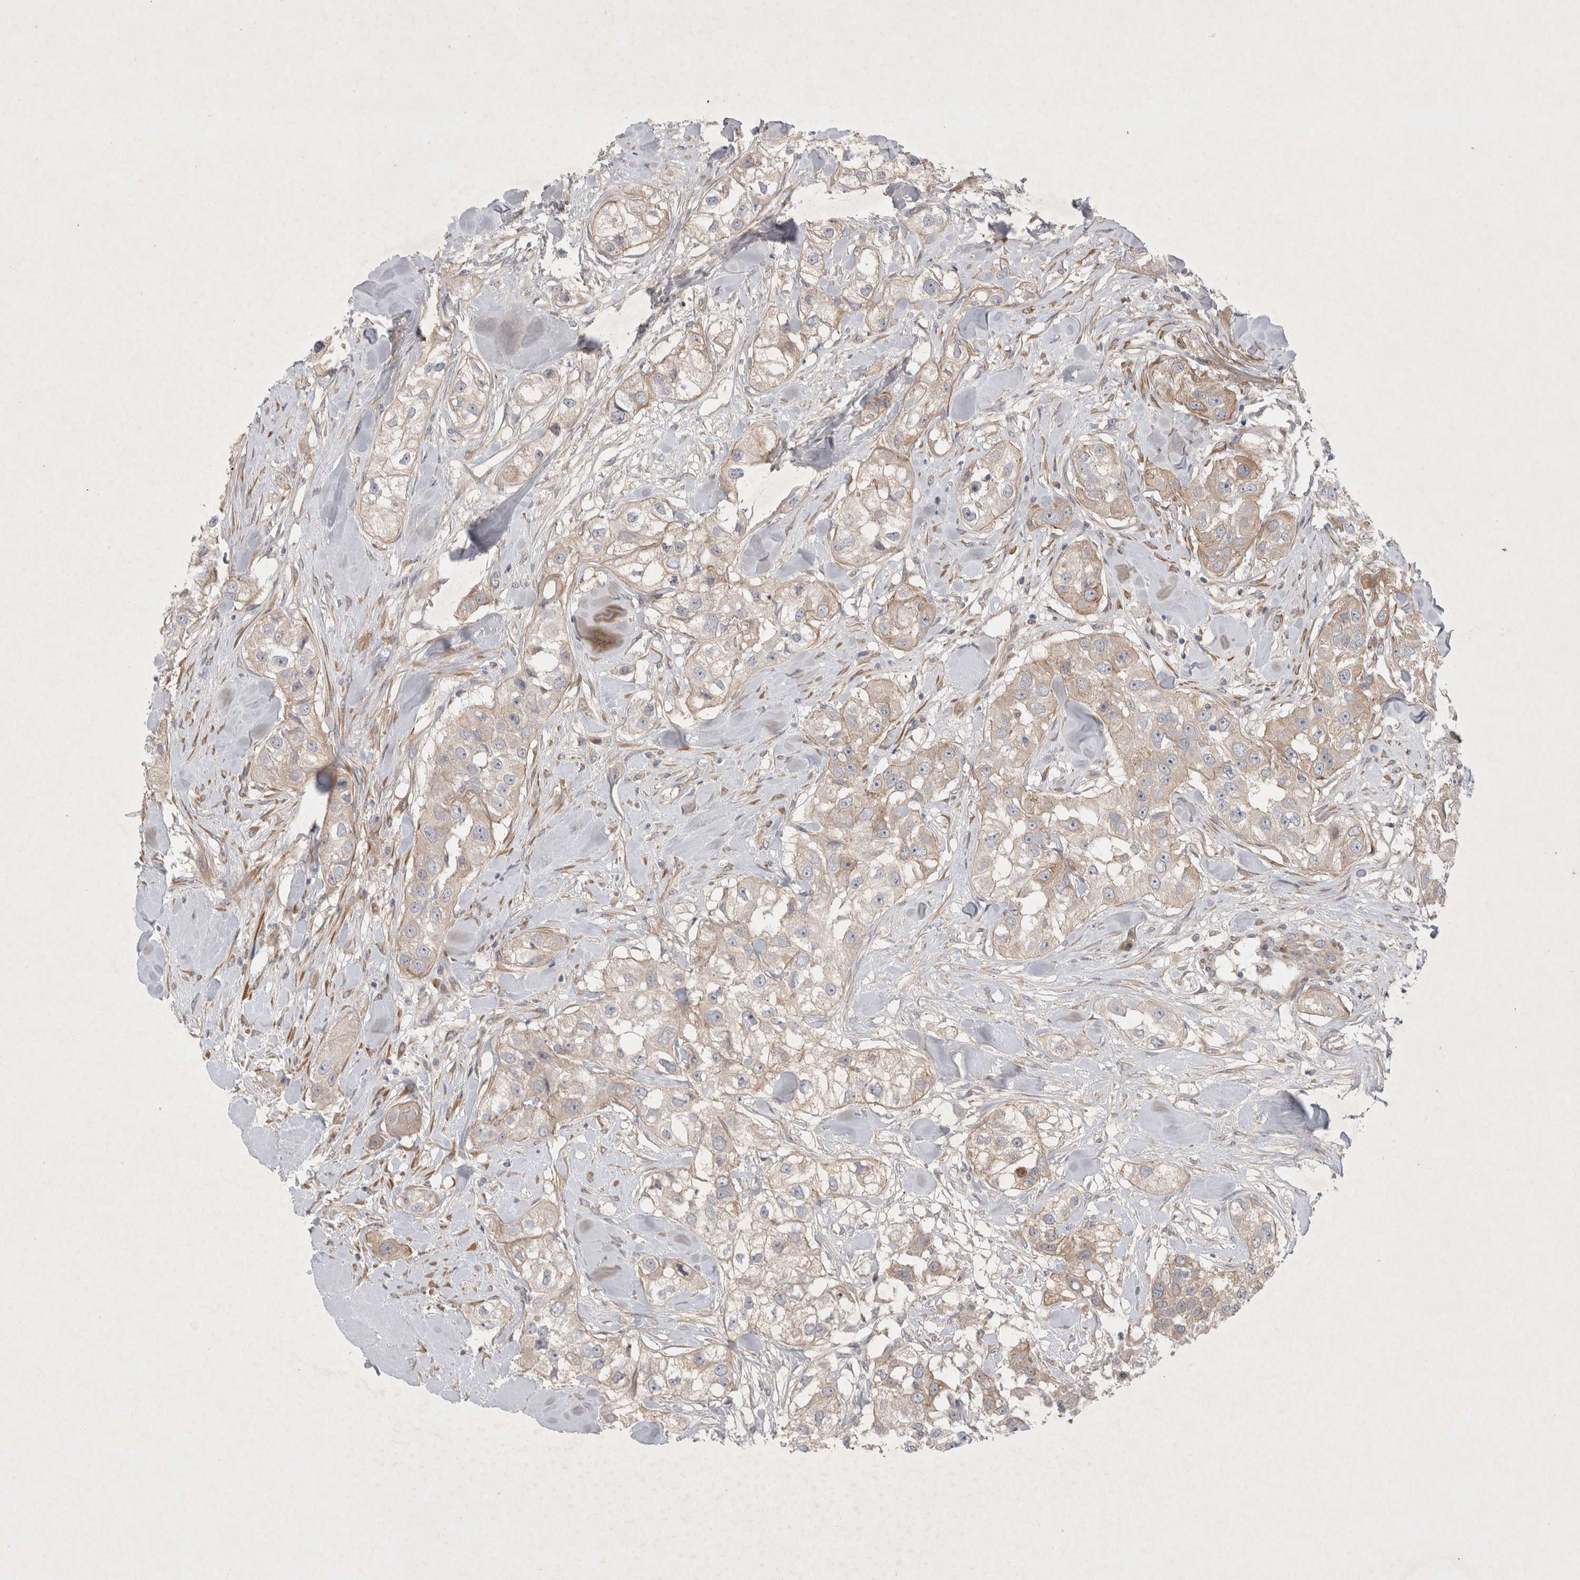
{"staining": {"intensity": "weak", "quantity": ">75%", "location": "cytoplasmic/membranous"}, "tissue": "head and neck cancer", "cell_type": "Tumor cells", "image_type": "cancer", "snomed": [{"axis": "morphology", "description": "Normal tissue, NOS"}, {"axis": "morphology", "description": "Squamous cell carcinoma, NOS"}, {"axis": "topography", "description": "Skeletal muscle"}, {"axis": "topography", "description": "Head-Neck"}], "caption": "The histopathology image shows immunohistochemical staining of head and neck squamous cell carcinoma. There is weak cytoplasmic/membranous expression is seen in approximately >75% of tumor cells.", "gene": "BZW2", "patient": {"sex": "male", "age": 51}}